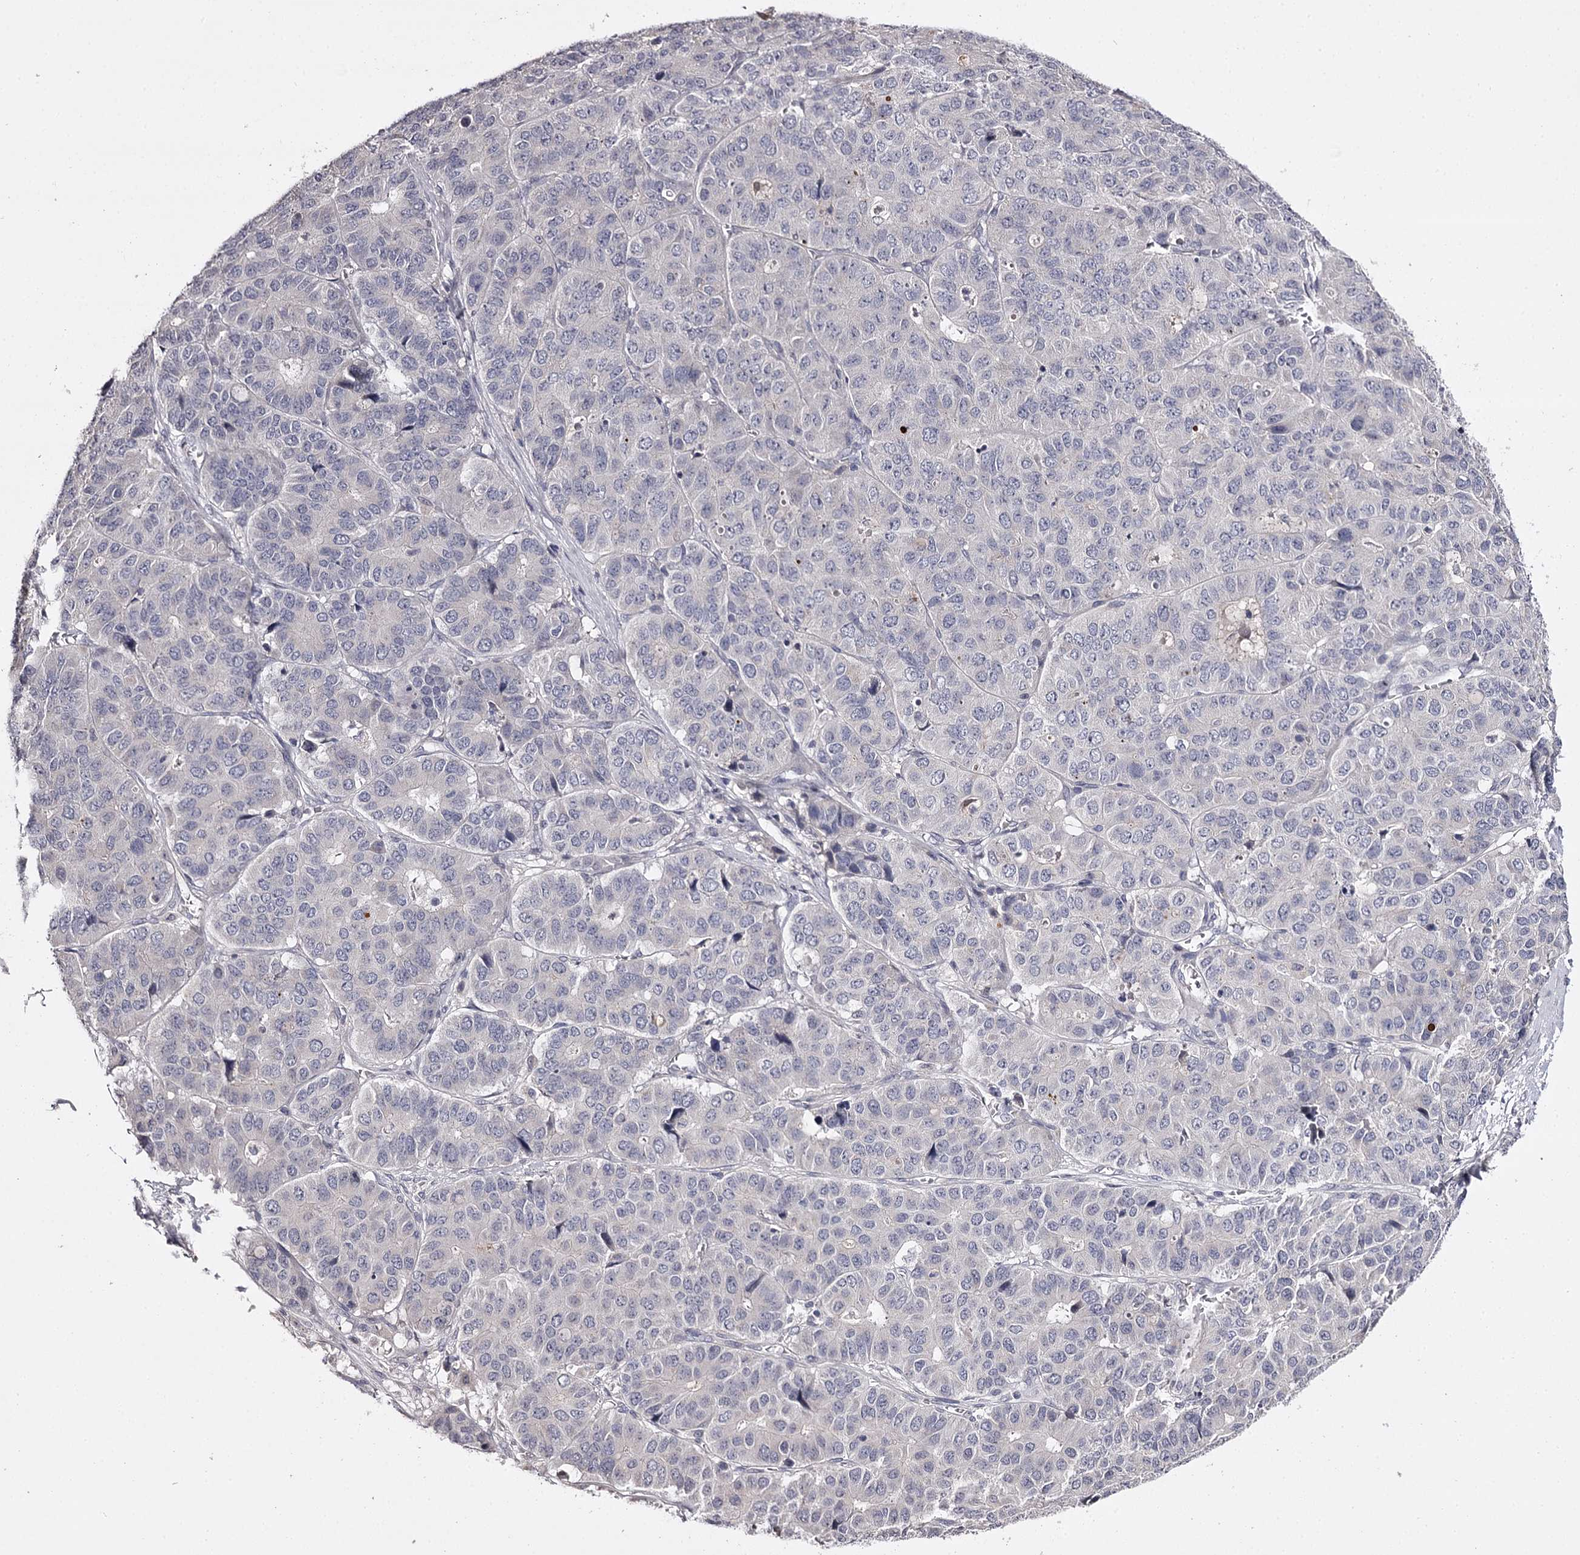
{"staining": {"intensity": "negative", "quantity": "none", "location": "none"}, "tissue": "pancreatic cancer", "cell_type": "Tumor cells", "image_type": "cancer", "snomed": [{"axis": "morphology", "description": "Adenocarcinoma, NOS"}, {"axis": "topography", "description": "Pancreas"}], "caption": "There is no significant staining in tumor cells of adenocarcinoma (pancreatic). (DAB immunohistochemistry (IHC) visualized using brightfield microscopy, high magnification).", "gene": "PRM2", "patient": {"sex": "male", "age": 50}}